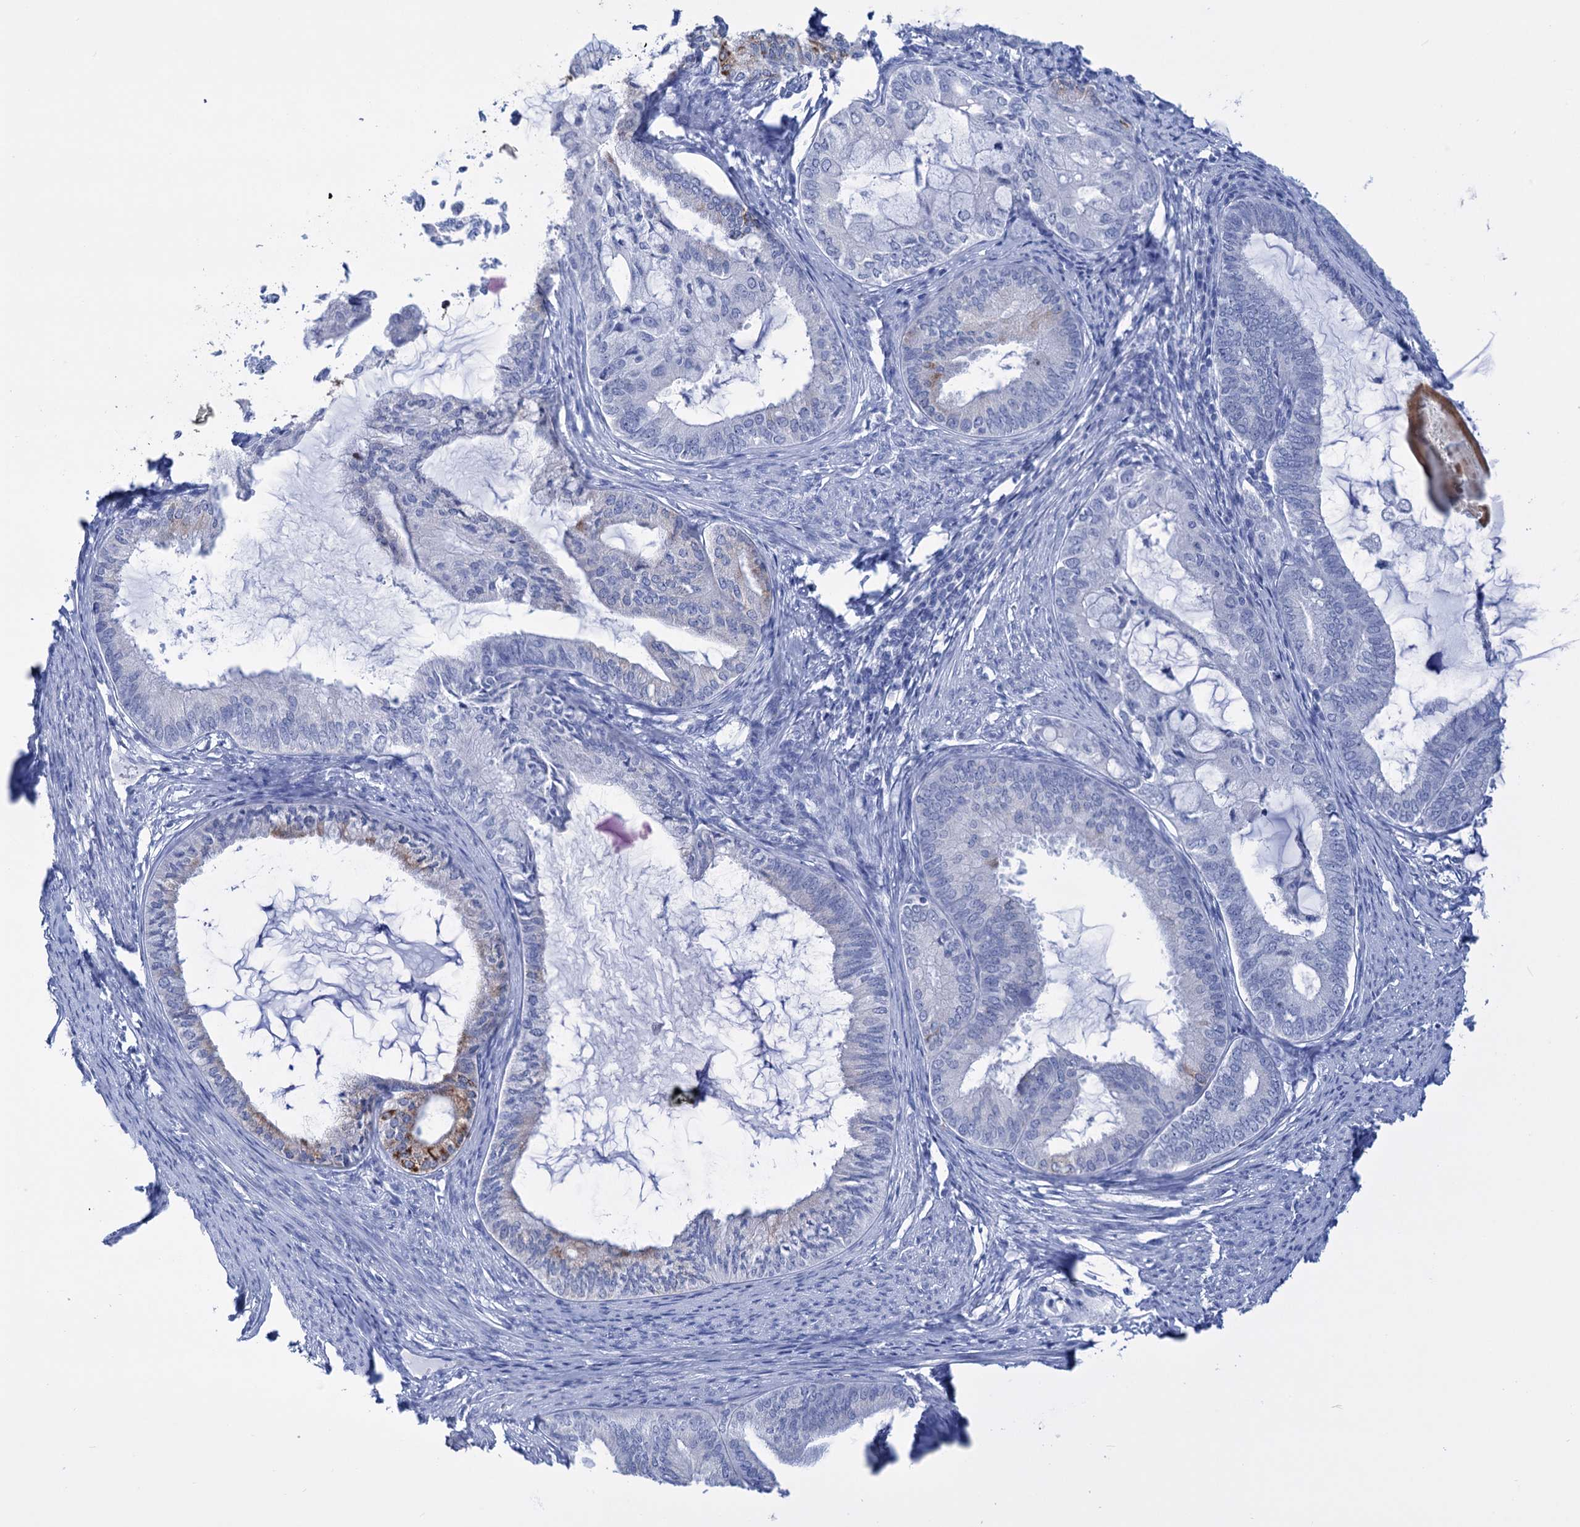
{"staining": {"intensity": "moderate", "quantity": "<25%", "location": "cytoplasmic/membranous"}, "tissue": "endometrial cancer", "cell_type": "Tumor cells", "image_type": "cancer", "snomed": [{"axis": "morphology", "description": "Adenocarcinoma, NOS"}, {"axis": "topography", "description": "Endometrium"}], "caption": "Human endometrial adenocarcinoma stained for a protein (brown) displays moderate cytoplasmic/membranous positive staining in approximately <25% of tumor cells.", "gene": "FBXW12", "patient": {"sex": "female", "age": 86}}